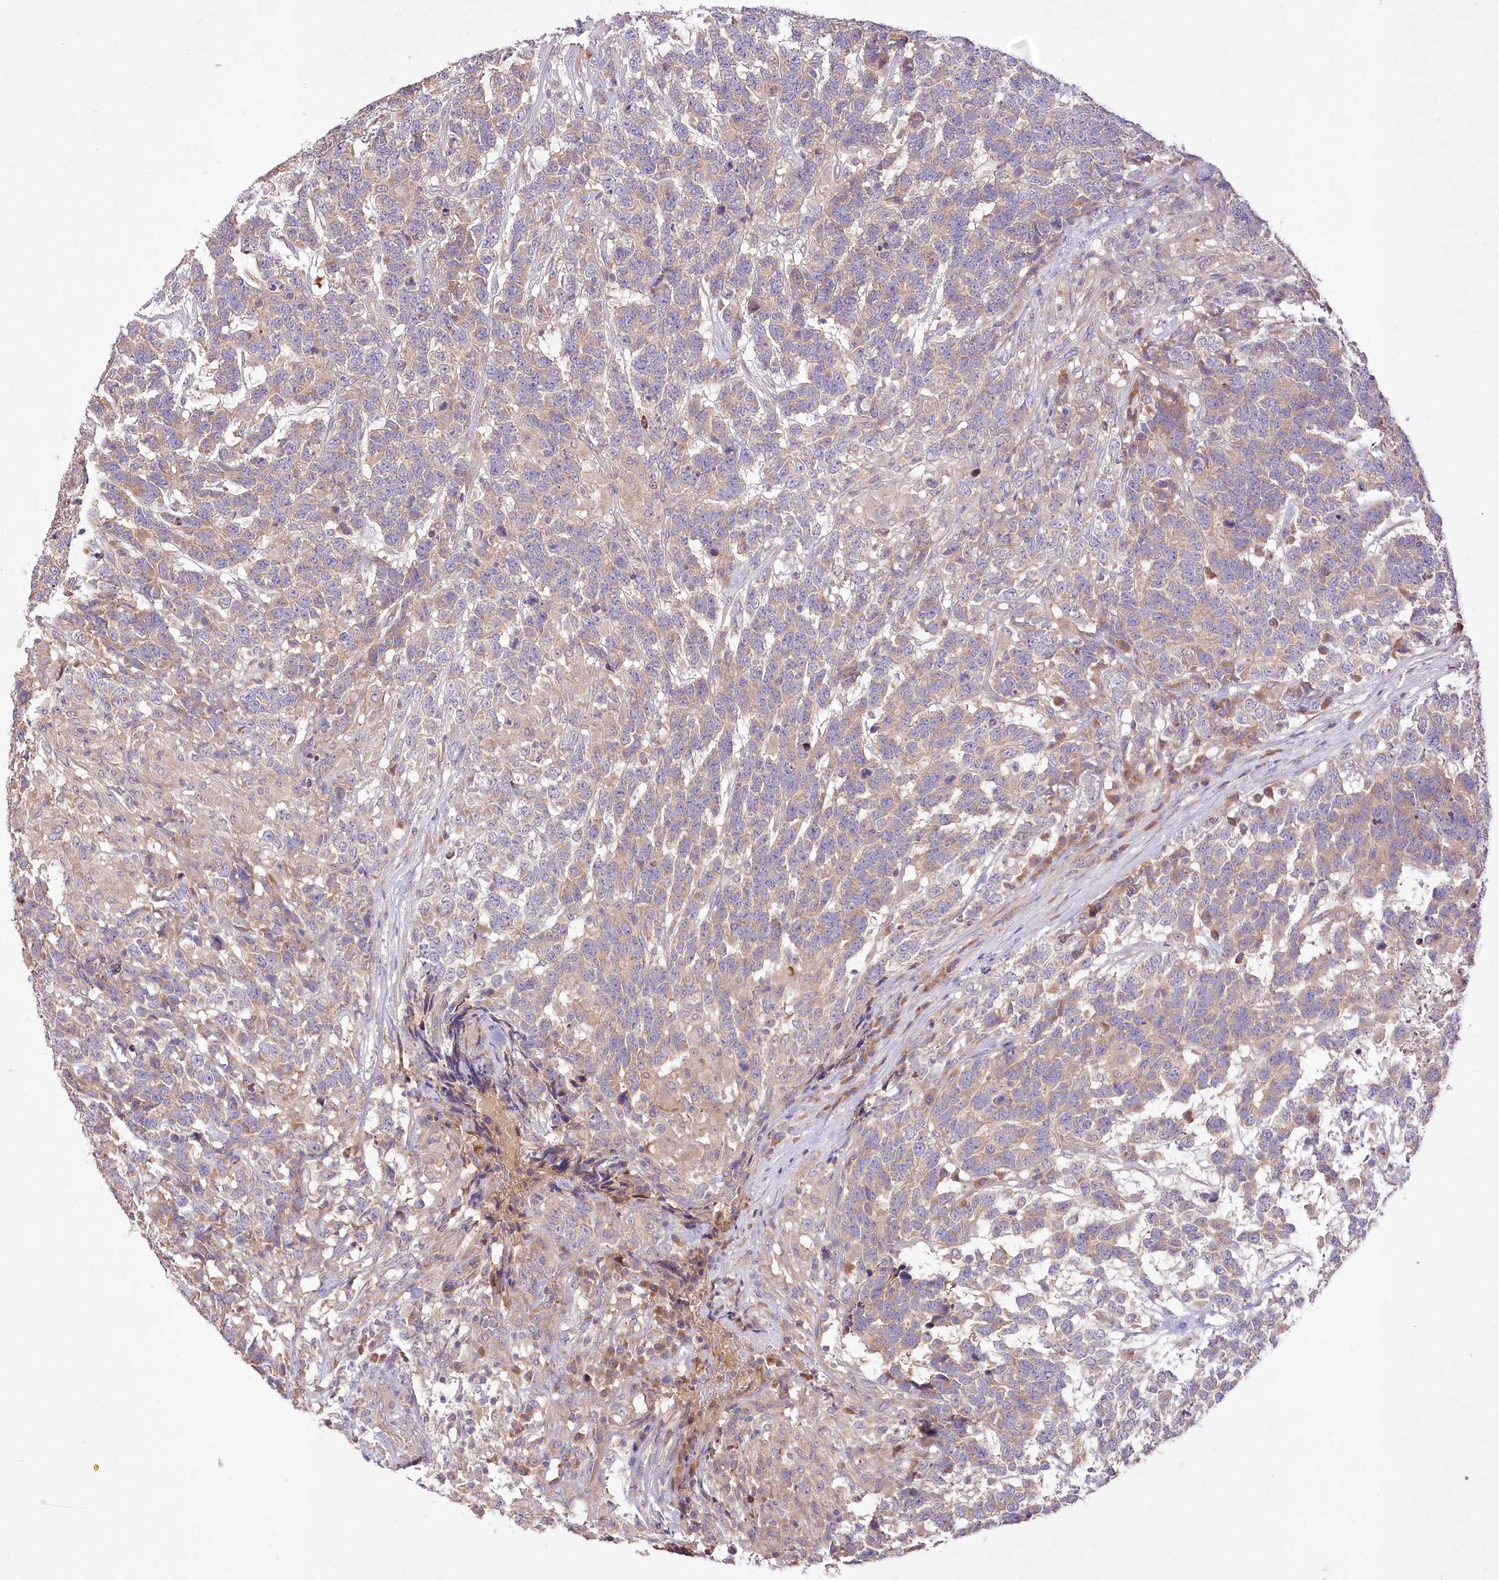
{"staining": {"intensity": "weak", "quantity": "25%-75%", "location": "cytoplasmic/membranous"}, "tissue": "testis cancer", "cell_type": "Tumor cells", "image_type": "cancer", "snomed": [{"axis": "morphology", "description": "Carcinoma, Embryonal, NOS"}, {"axis": "topography", "description": "Testis"}], "caption": "Approximately 25%-75% of tumor cells in testis cancer reveal weak cytoplasmic/membranous protein expression as visualized by brown immunohistochemical staining.", "gene": "PBLD", "patient": {"sex": "male", "age": 26}}